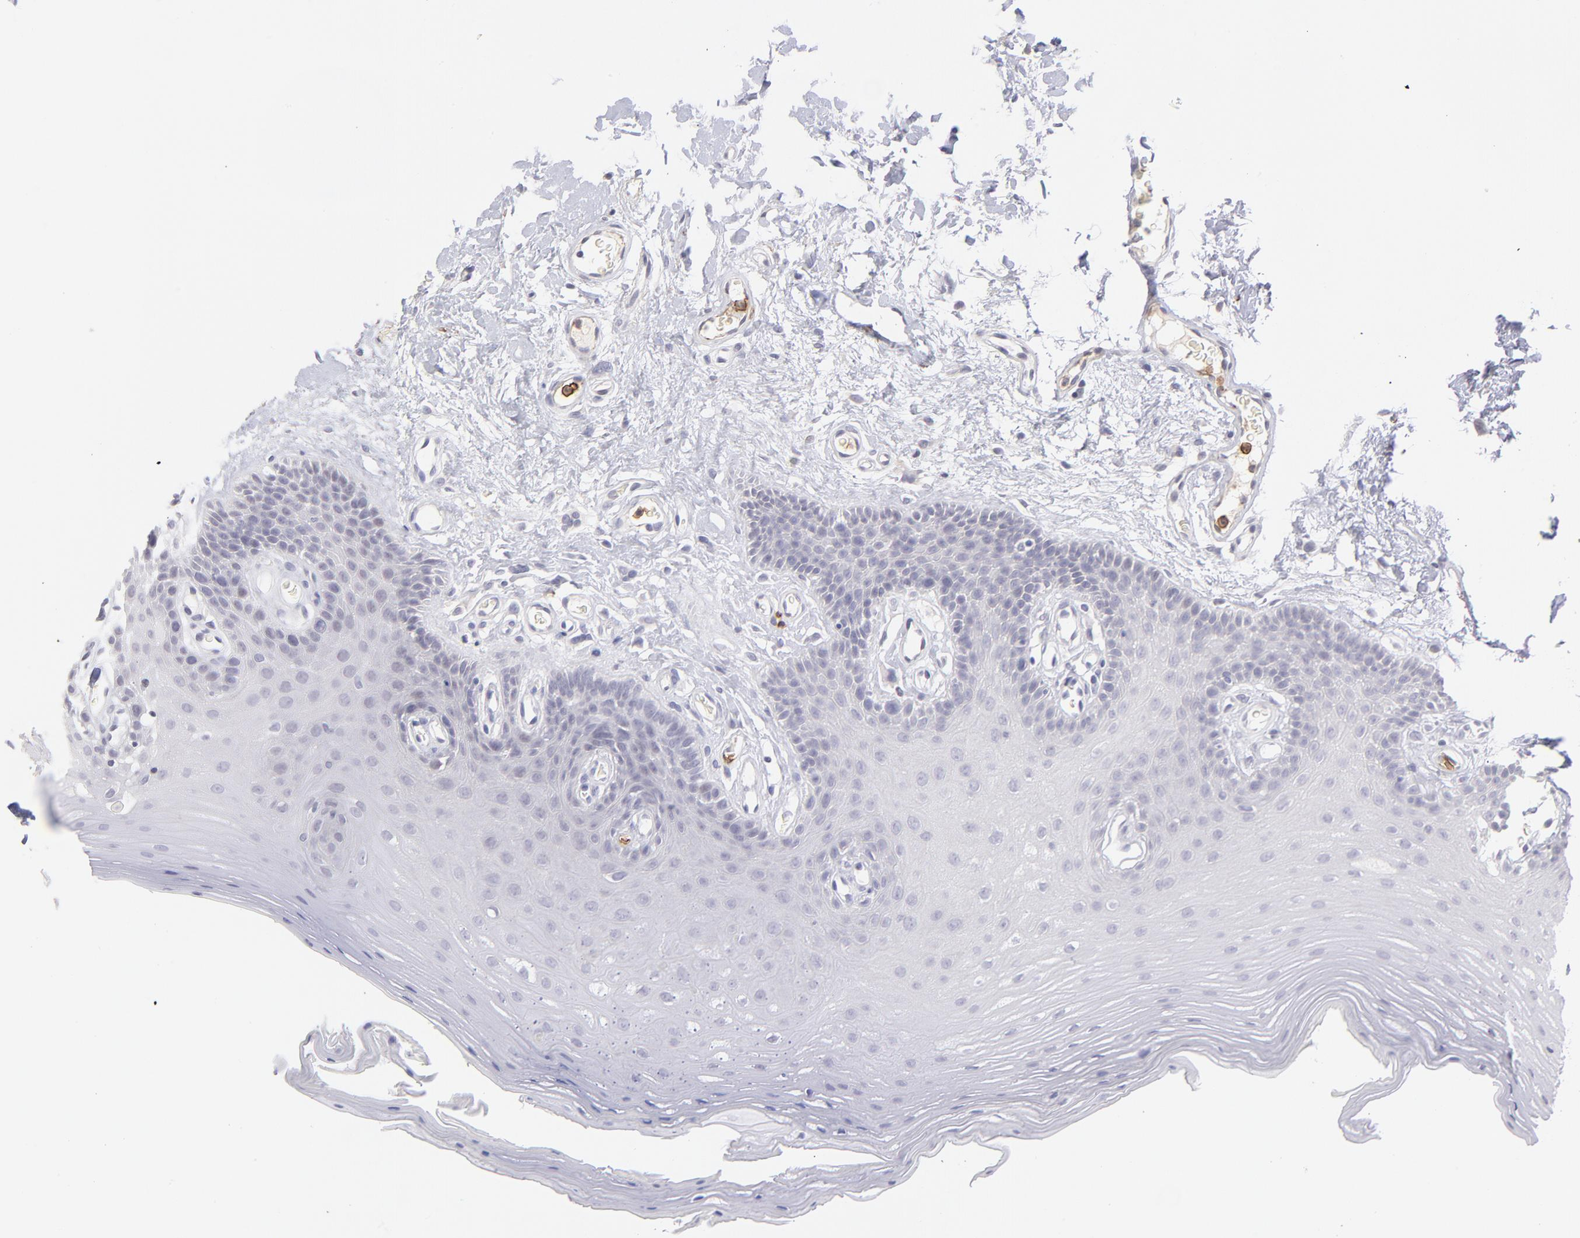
{"staining": {"intensity": "negative", "quantity": "none", "location": "none"}, "tissue": "oral mucosa", "cell_type": "Squamous epithelial cells", "image_type": "normal", "snomed": [{"axis": "morphology", "description": "Normal tissue, NOS"}, {"axis": "morphology", "description": "Squamous cell carcinoma, NOS"}, {"axis": "topography", "description": "Skeletal muscle"}, {"axis": "topography", "description": "Oral tissue"}, {"axis": "topography", "description": "Head-Neck"}], "caption": "This is an immunohistochemistry (IHC) photomicrograph of unremarkable oral mucosa. There is no staining in squamous epithelial cells.", "gene": "LTB4R", "patient": {"sex": "male", "age": 71}}